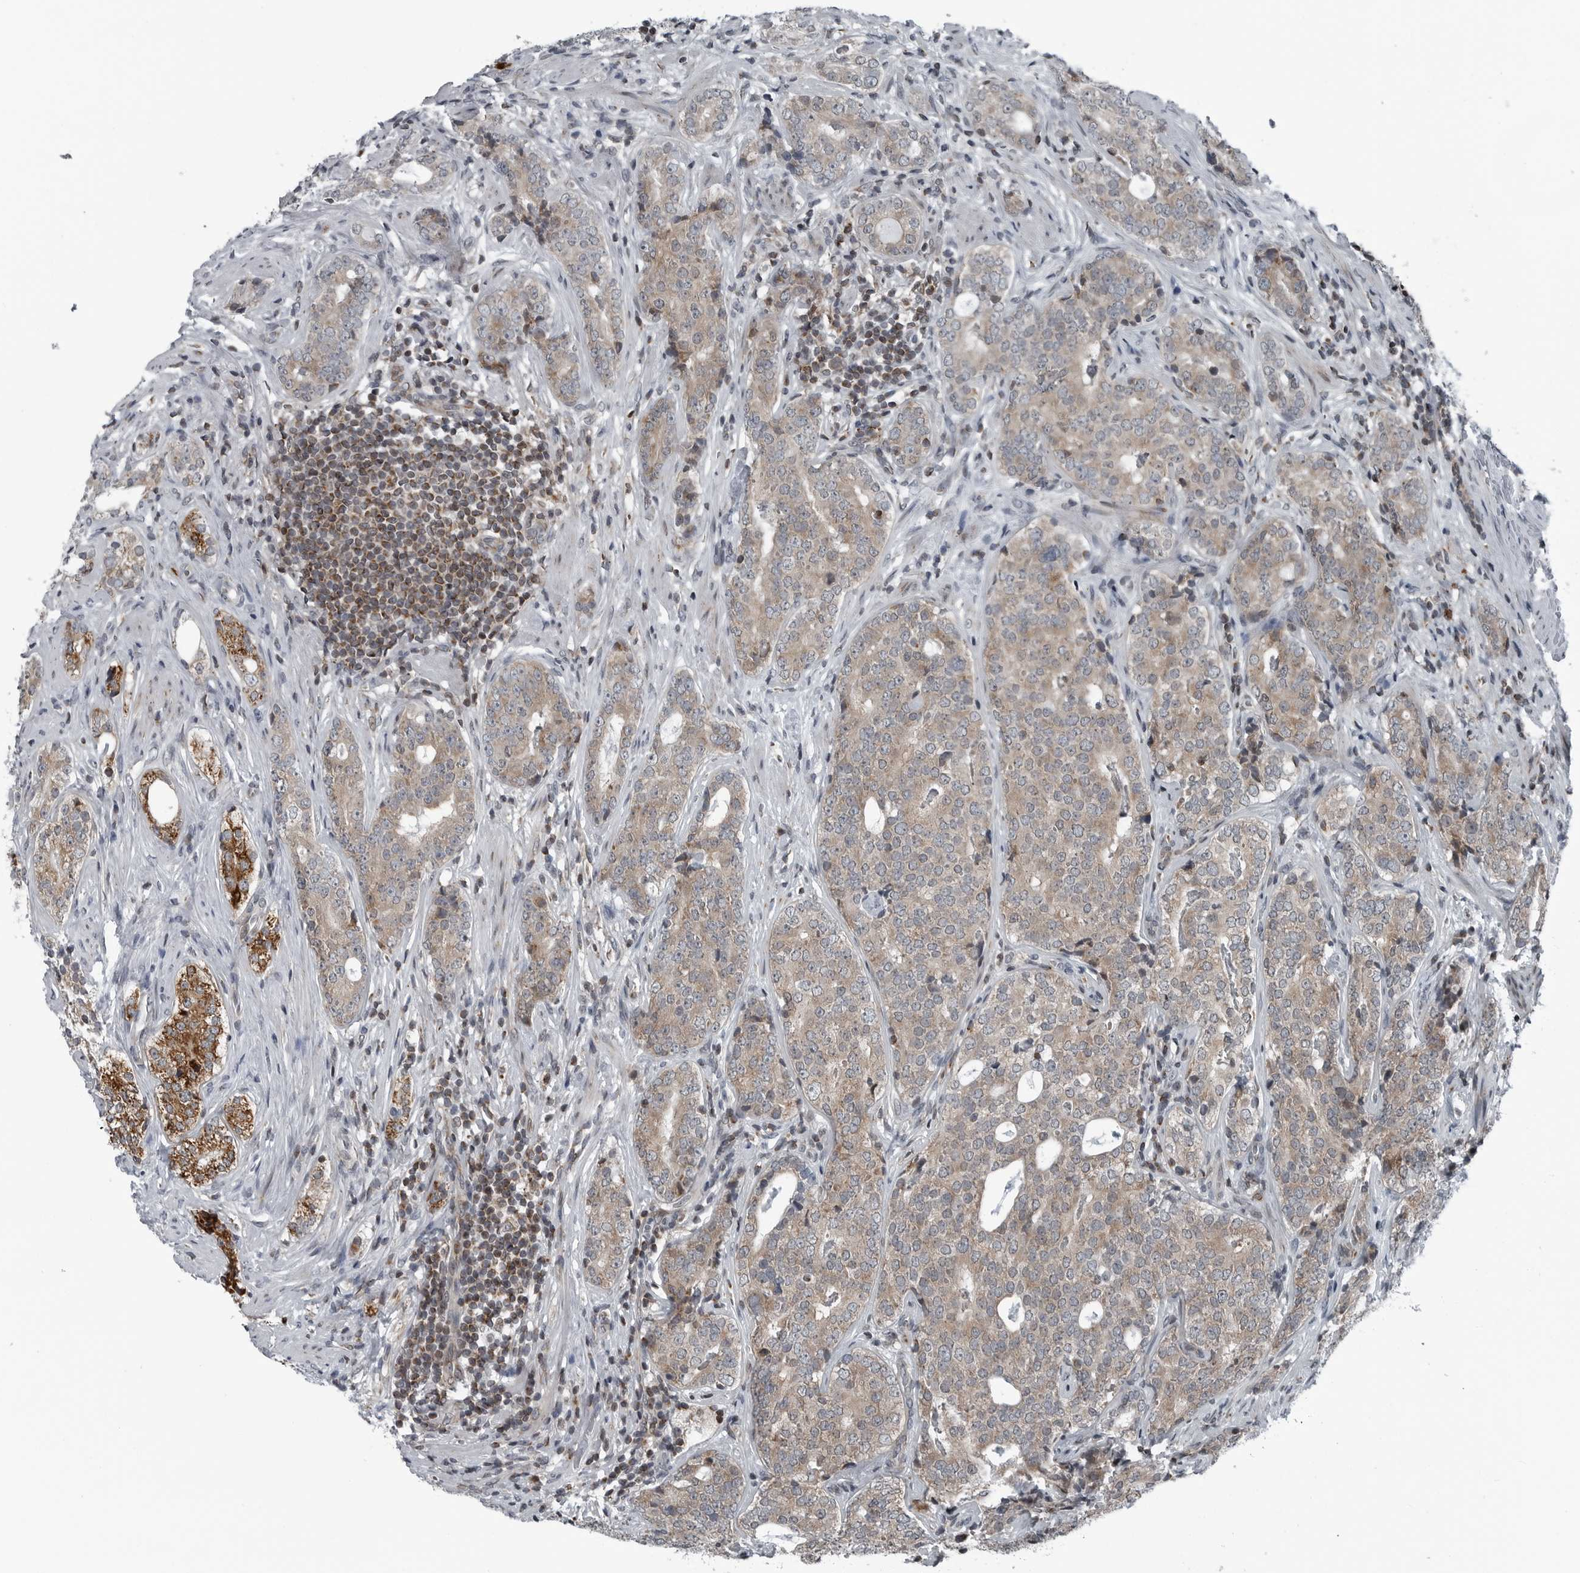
{"staining": {"intensity": "weak", "quantity": ">75%", "location": "cytoplasmic/membranous"}, "tissue": "prostate cancer", "cell_type": "Tumor cells", "image_type": "cancer", "snomed": [{"axis": "morphology", "description": "Adenocarcinoma, High grade"}, {"axis": "topography", "description": "Prostate"}], "caption": "There is low levels of weak cytoplasmic/membranous positivity in tumor cells of prostate cancer (adenocarcinoma (high-grade)), as demonstrated by immunohistochemical staining (brown color).", "gene": "GAK", "patient": {"sex": "male", "age": 56}}